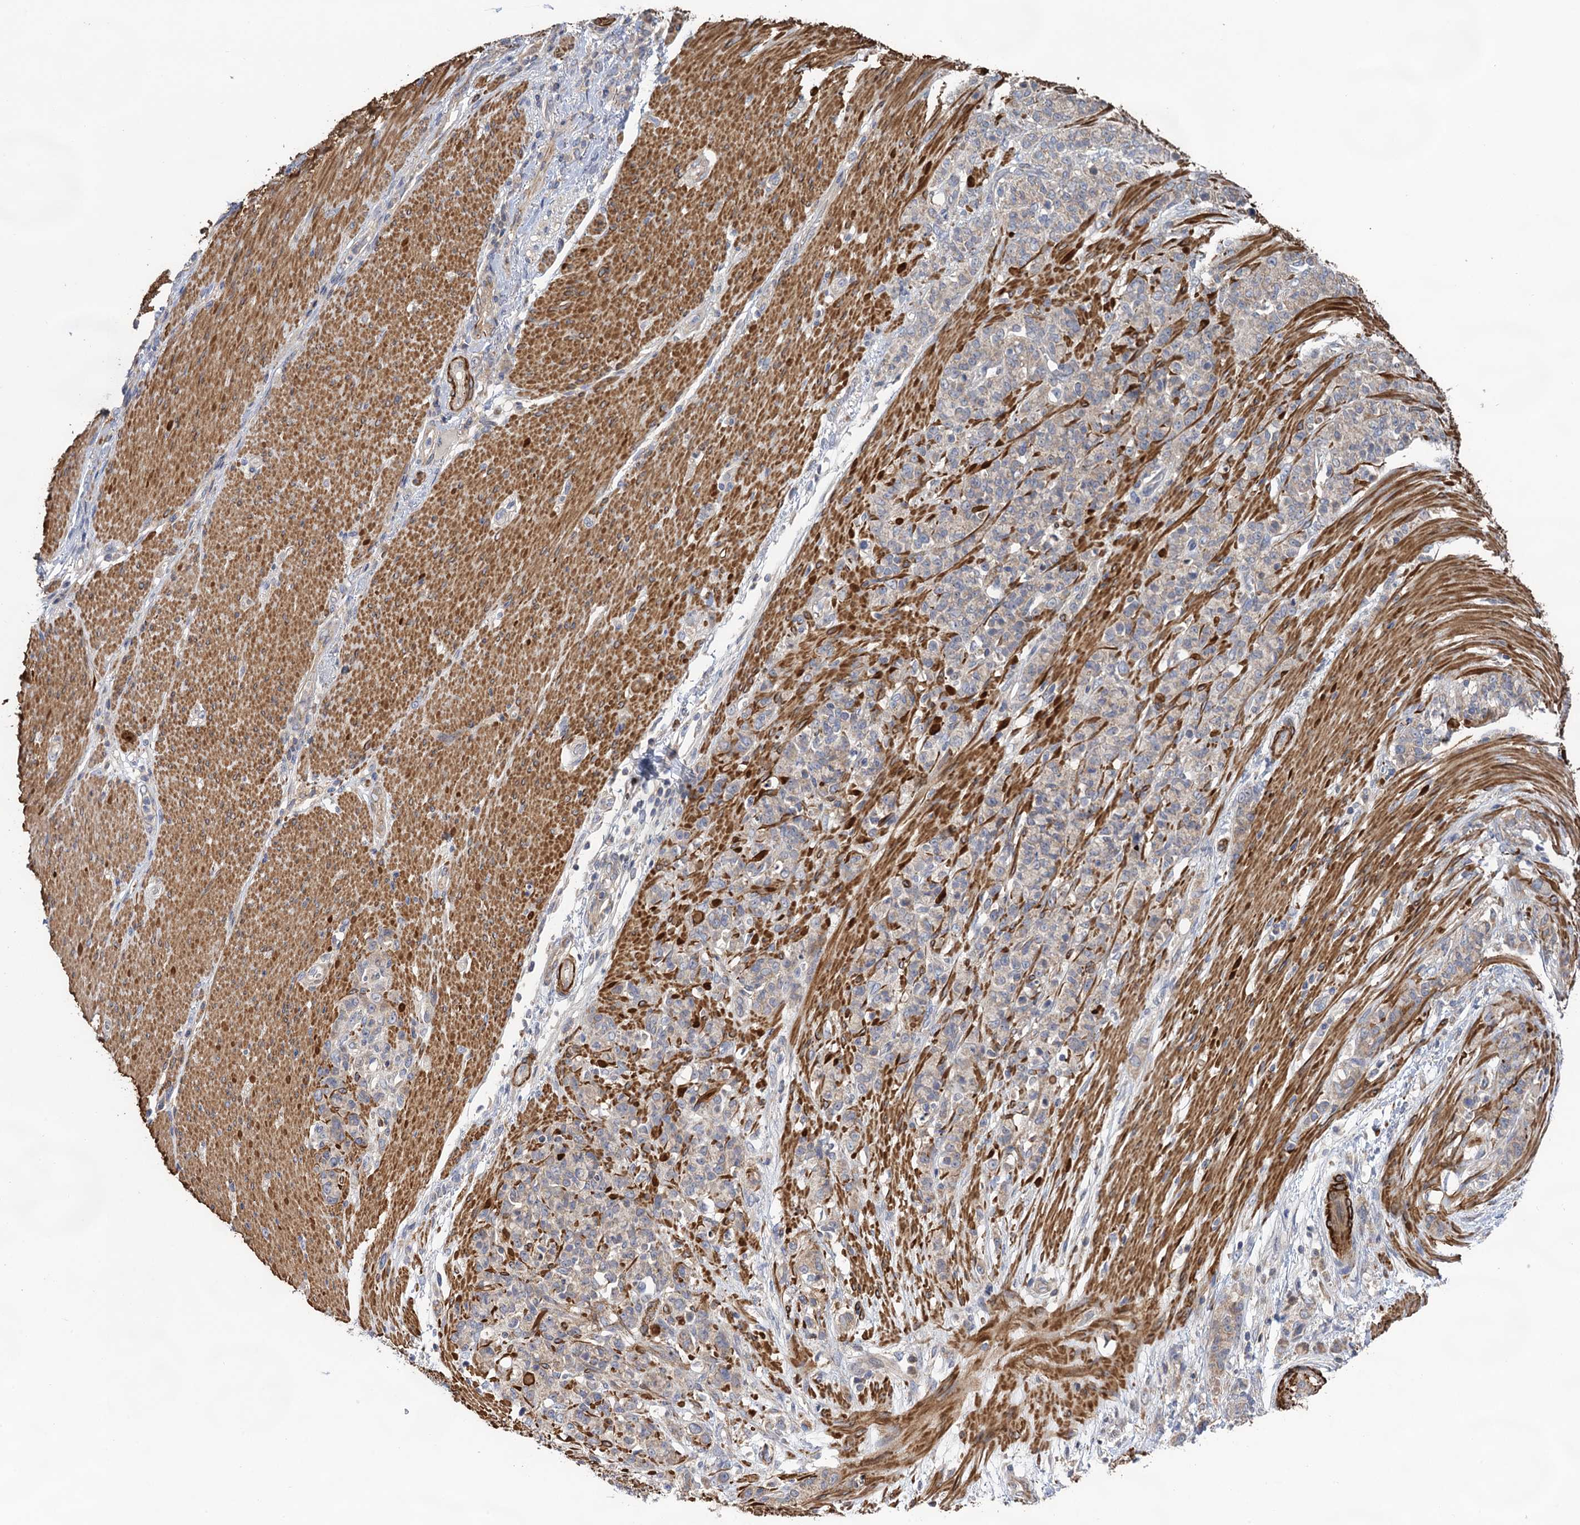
{"staining": {"intensity": "weak", "quantity": "<25%", "location": "cytoplasmic/membranous"}, "tissue": "stomach cancer", "cell_type": "Tumor cells", "image_type": "cancer", "snomed": [{"axis": "morphology", "description": "Adenocarcinoma, NOS"}, {"axis": "topography", "description": "Stomach"}], "caption": "The micrograph reveals no staining of tumor cells in stomach cancer (adenocarcinoma). (DAB immunohistochemistry with hematoxylin counter stain).", "gene": "WDR88", "patient": {"sex": "female", "age": 79}}